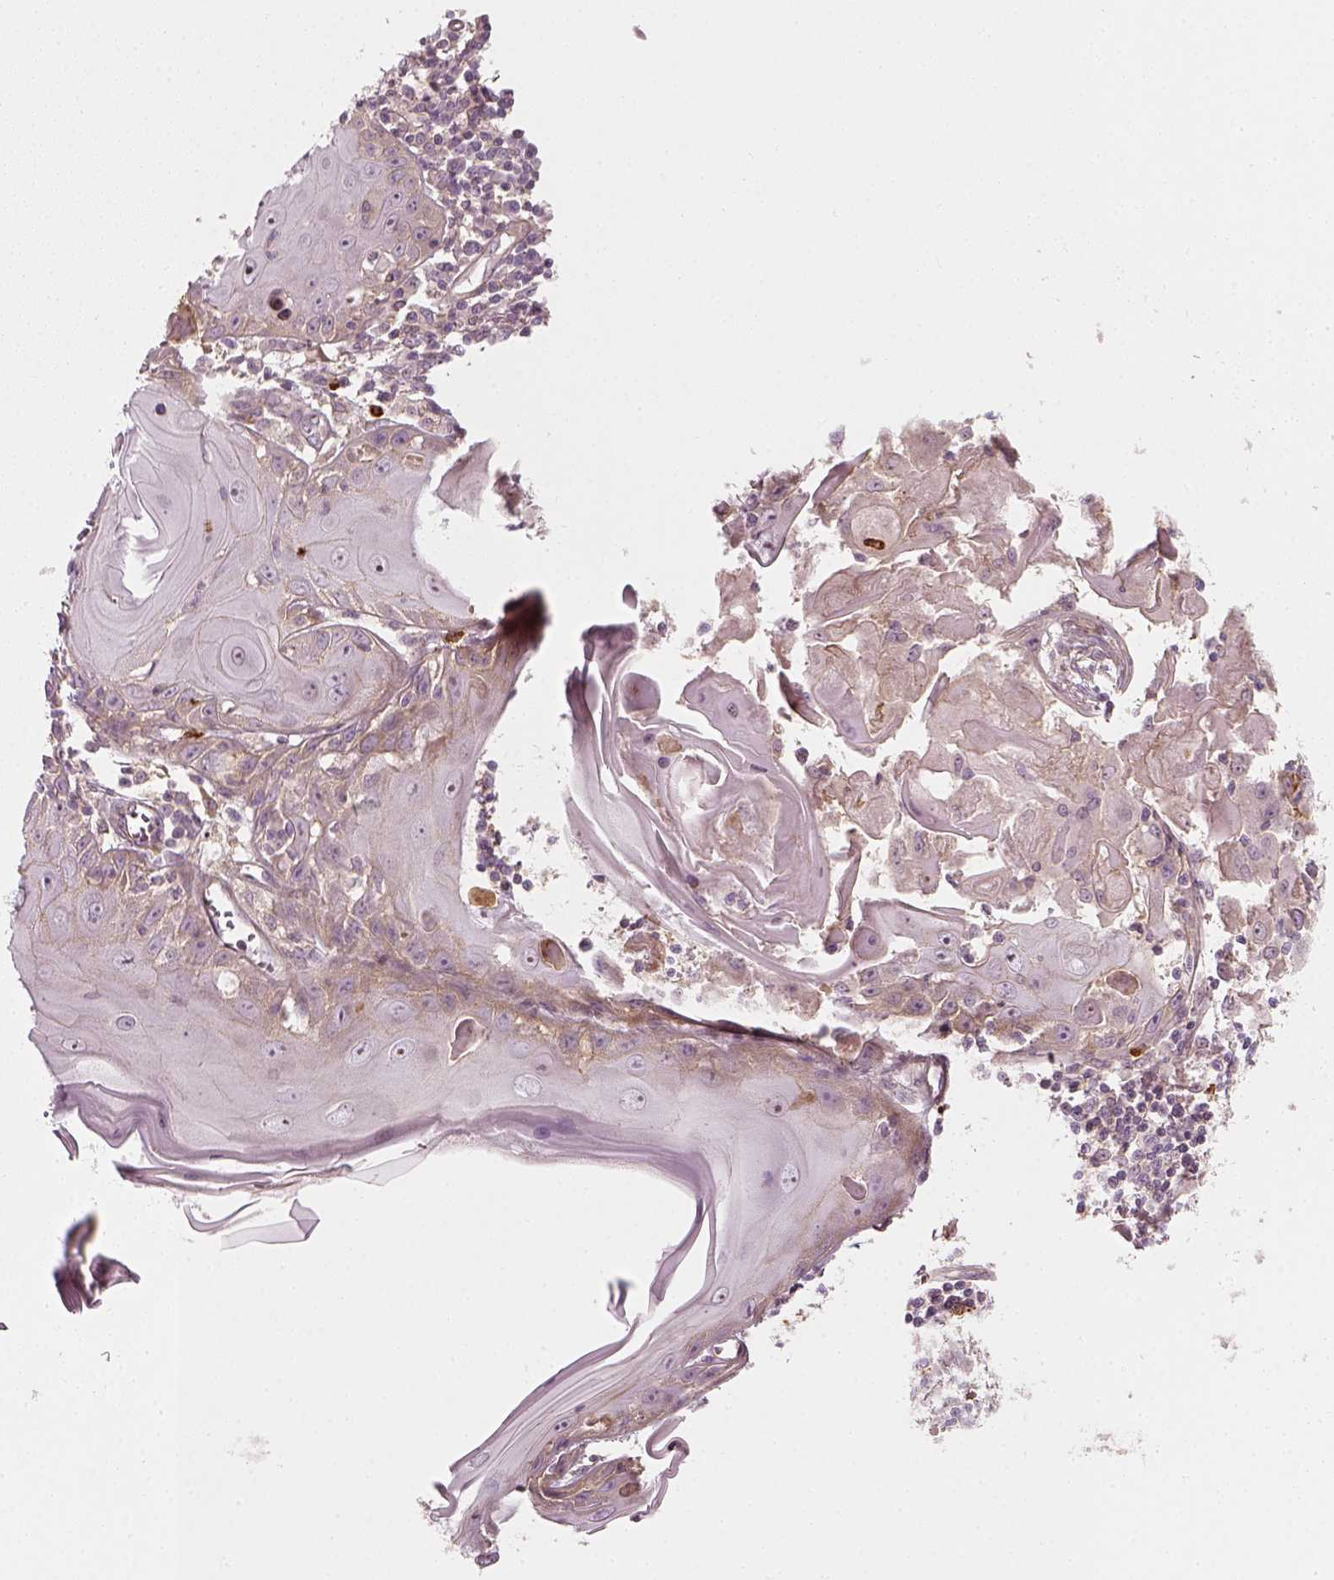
{"staining": {"intensity": "weak", "quantity": "25%-75%", "location": "cytoplasmic/membranous"}, "tissue": "skin cancer", "cell_type": "Tumor cells", "image_type": "cancer", "snomed": [{"axis": "morphology", "description": "Squamous cell carcinoma, NOS"}, {"axis": "topography", "description": "Skin"}, {"axis": "topography", "description": "Vulva"}], "caption": "IHC photomicrograph of neoplastic tissue: squamous cell carcinoma (skin) stained using immunohistochemistry demonstrates low levels of weak protein expression localized specifically in the cytoplasmic/membranous of tumor cells, appearing as a cytoplasmic/membranous brown color.", "gene": "NPTN", "patient": {"sex": "female", "age": 85}}